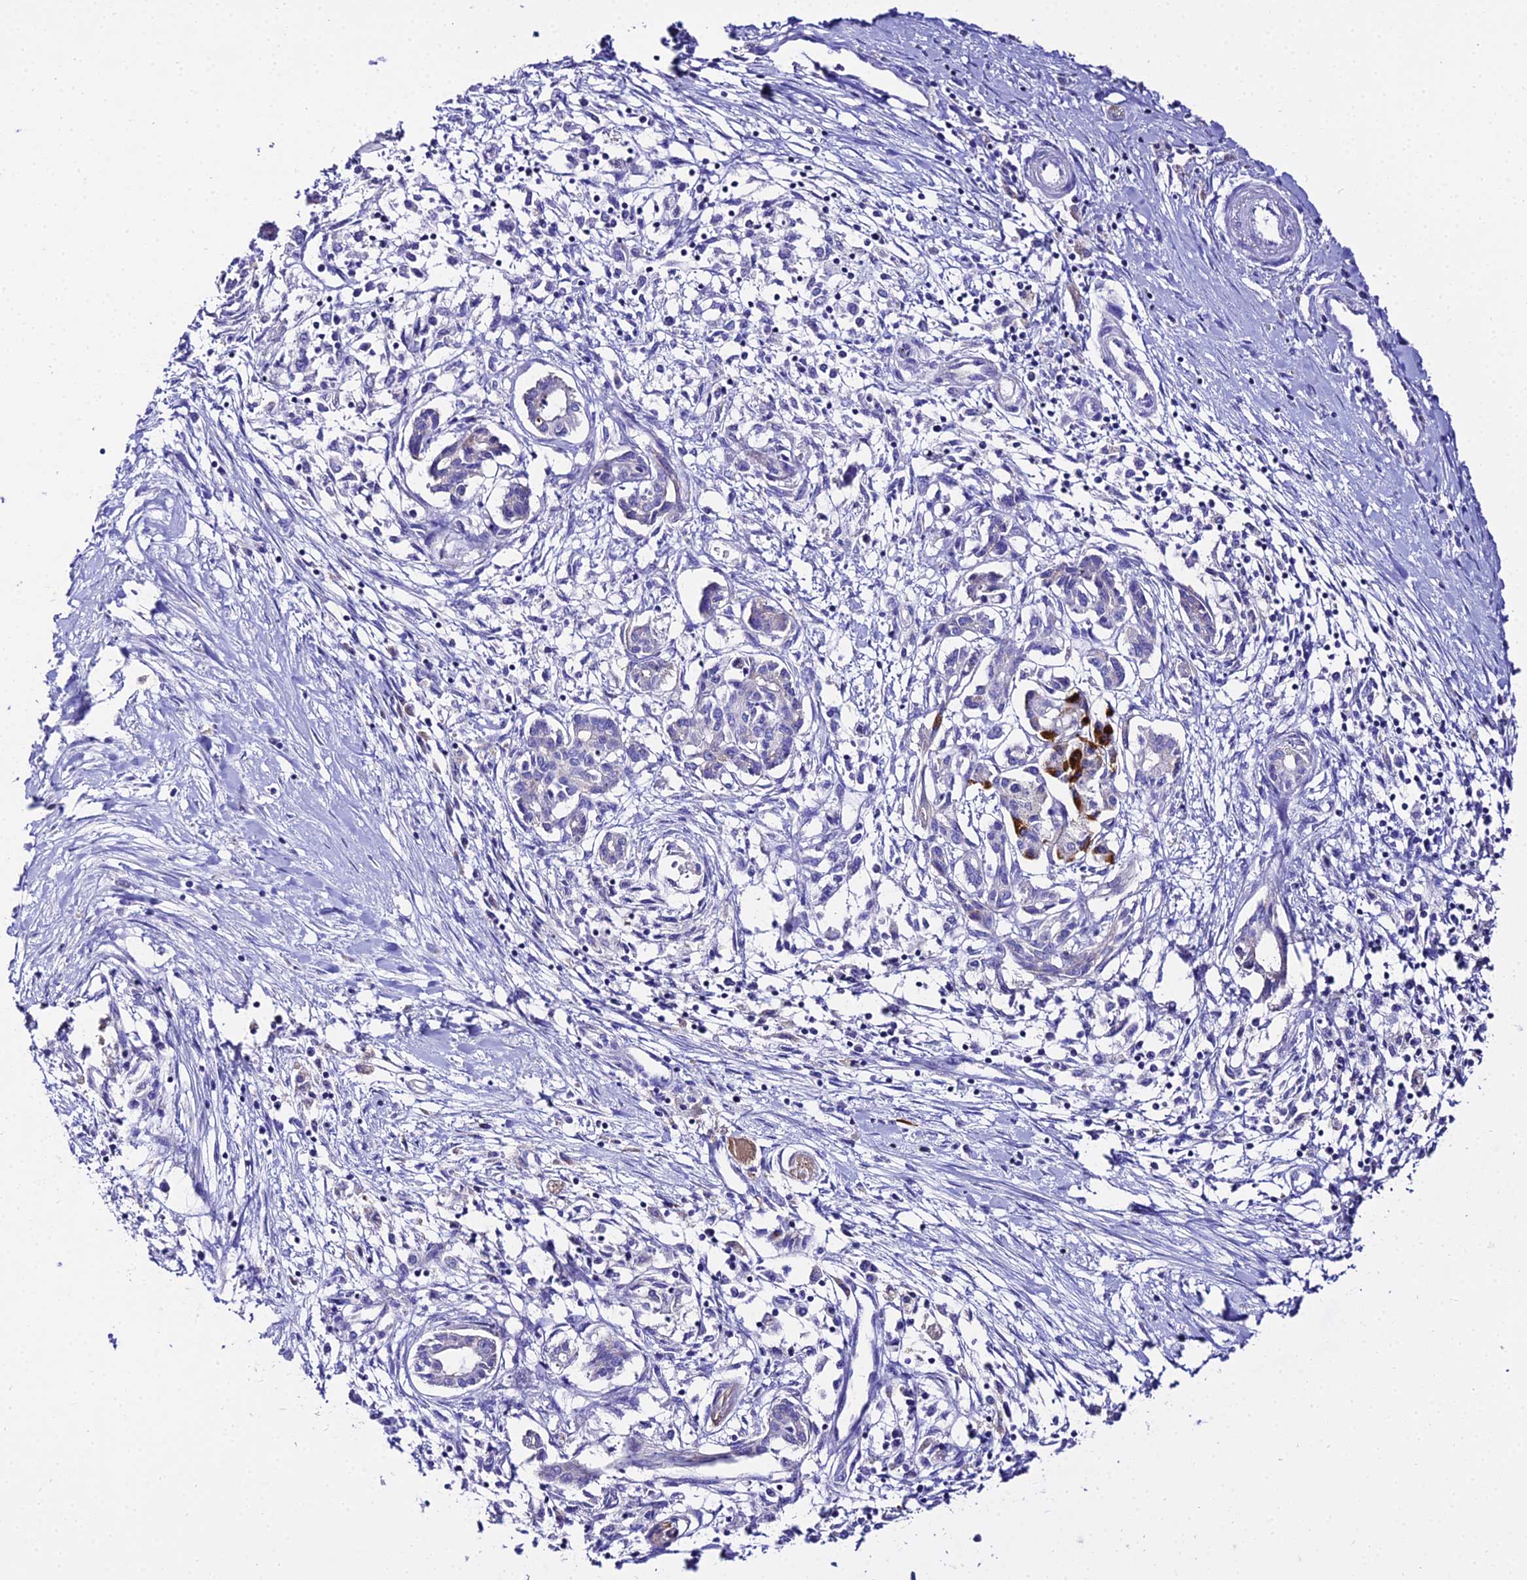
{"staining": {"intensity": "negative", "quantity": "none", "location": "none"}, "tissue": "pancreatic cancer", "cell_type": "Tumor cells", "image_type": "cancer", "snomed": [{"axis": "morphology", "description": "Adenocarcinoma, NOS"}, {"axis": "topography", "description": "Pancreas"}], "caption": "DAB immunohistochemical staining of human pancreatic cancer (adenocarcinoma) demonstrates no significant staining in tumor cells. (DAB immunohistochemistry with hematoxylin counter stain).", "gene": "TUBA3D", "patient": {"sex": "female", "age": 50}}